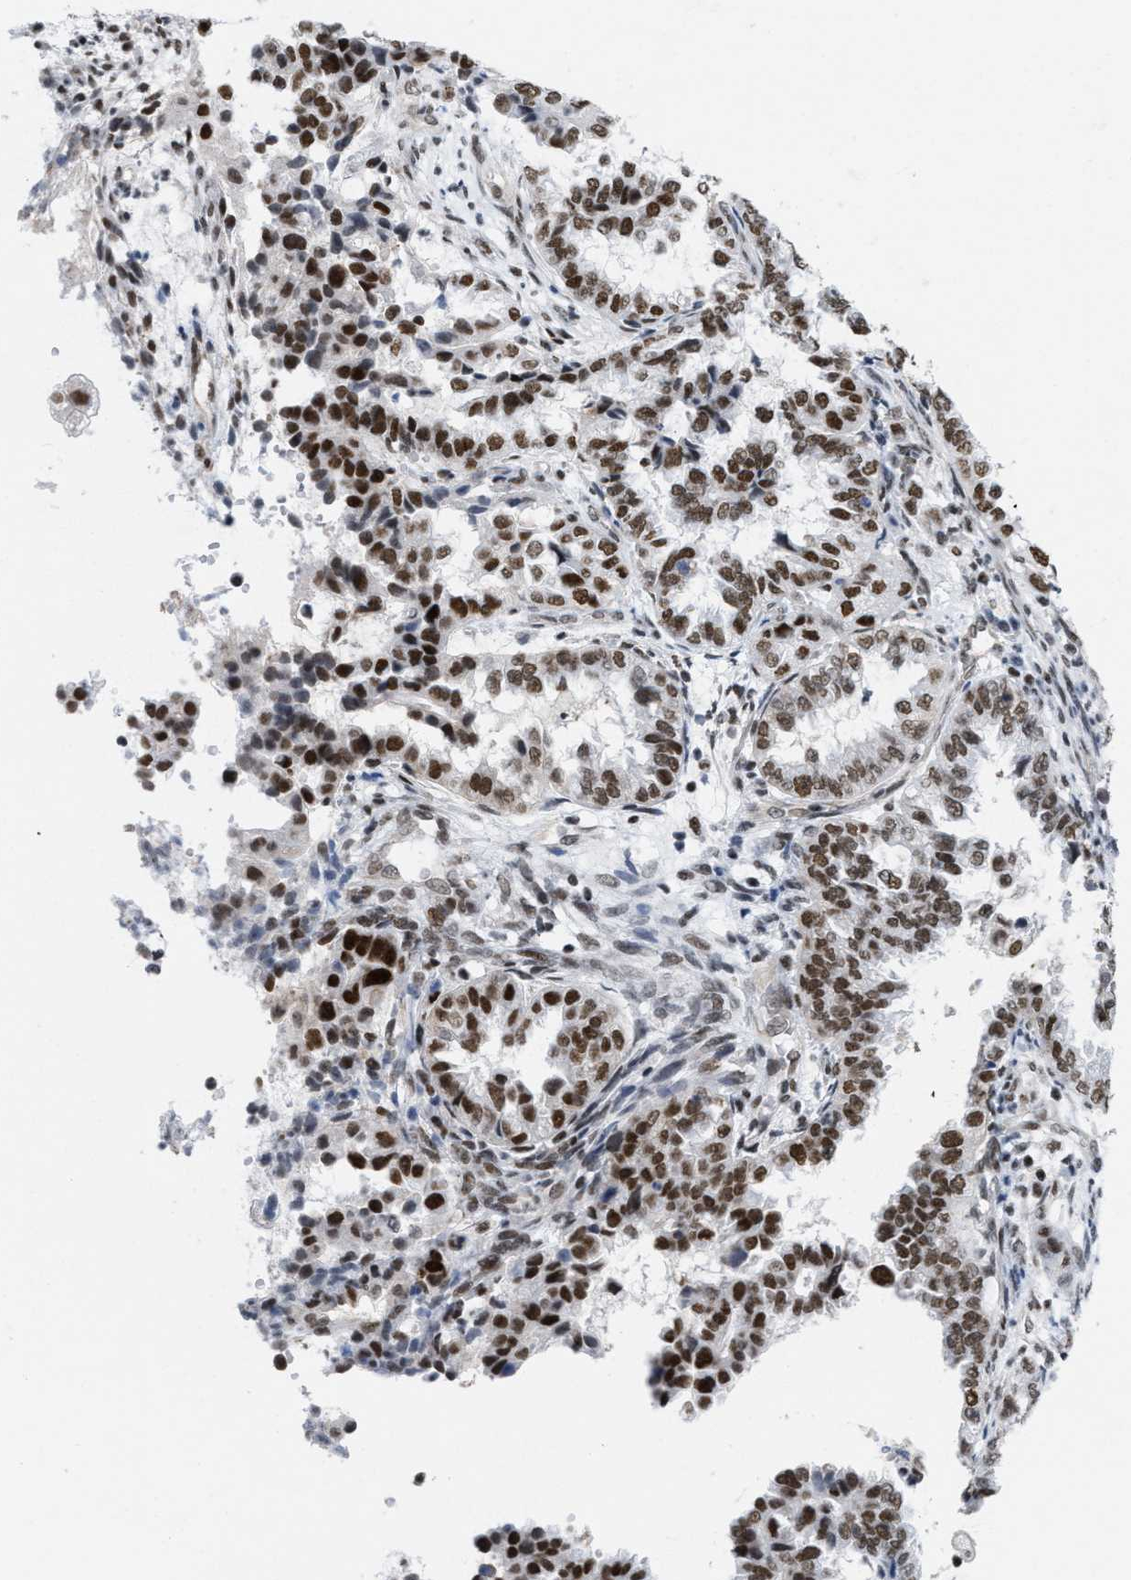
{"staining": {"intensity": "strong", "quantity": ">75%", "location": "nuclear"}, "tissue": "endometrial cancer", "cell_type": "Tumor cells", "image_type": "cancer", "snomed": [{"axis": "morphology", "description": "Adenocarcinoma, NOS"}, {"axis": "topography", "description": "Endometrium"}], "caption": "Tumor cells reveal high levels of strong nuclear staining in about >75% of cells in human endometrial cancer (adenocarcinoma).", "gene": "MIER1", "patient": {"sex": "female", "age": 85}}